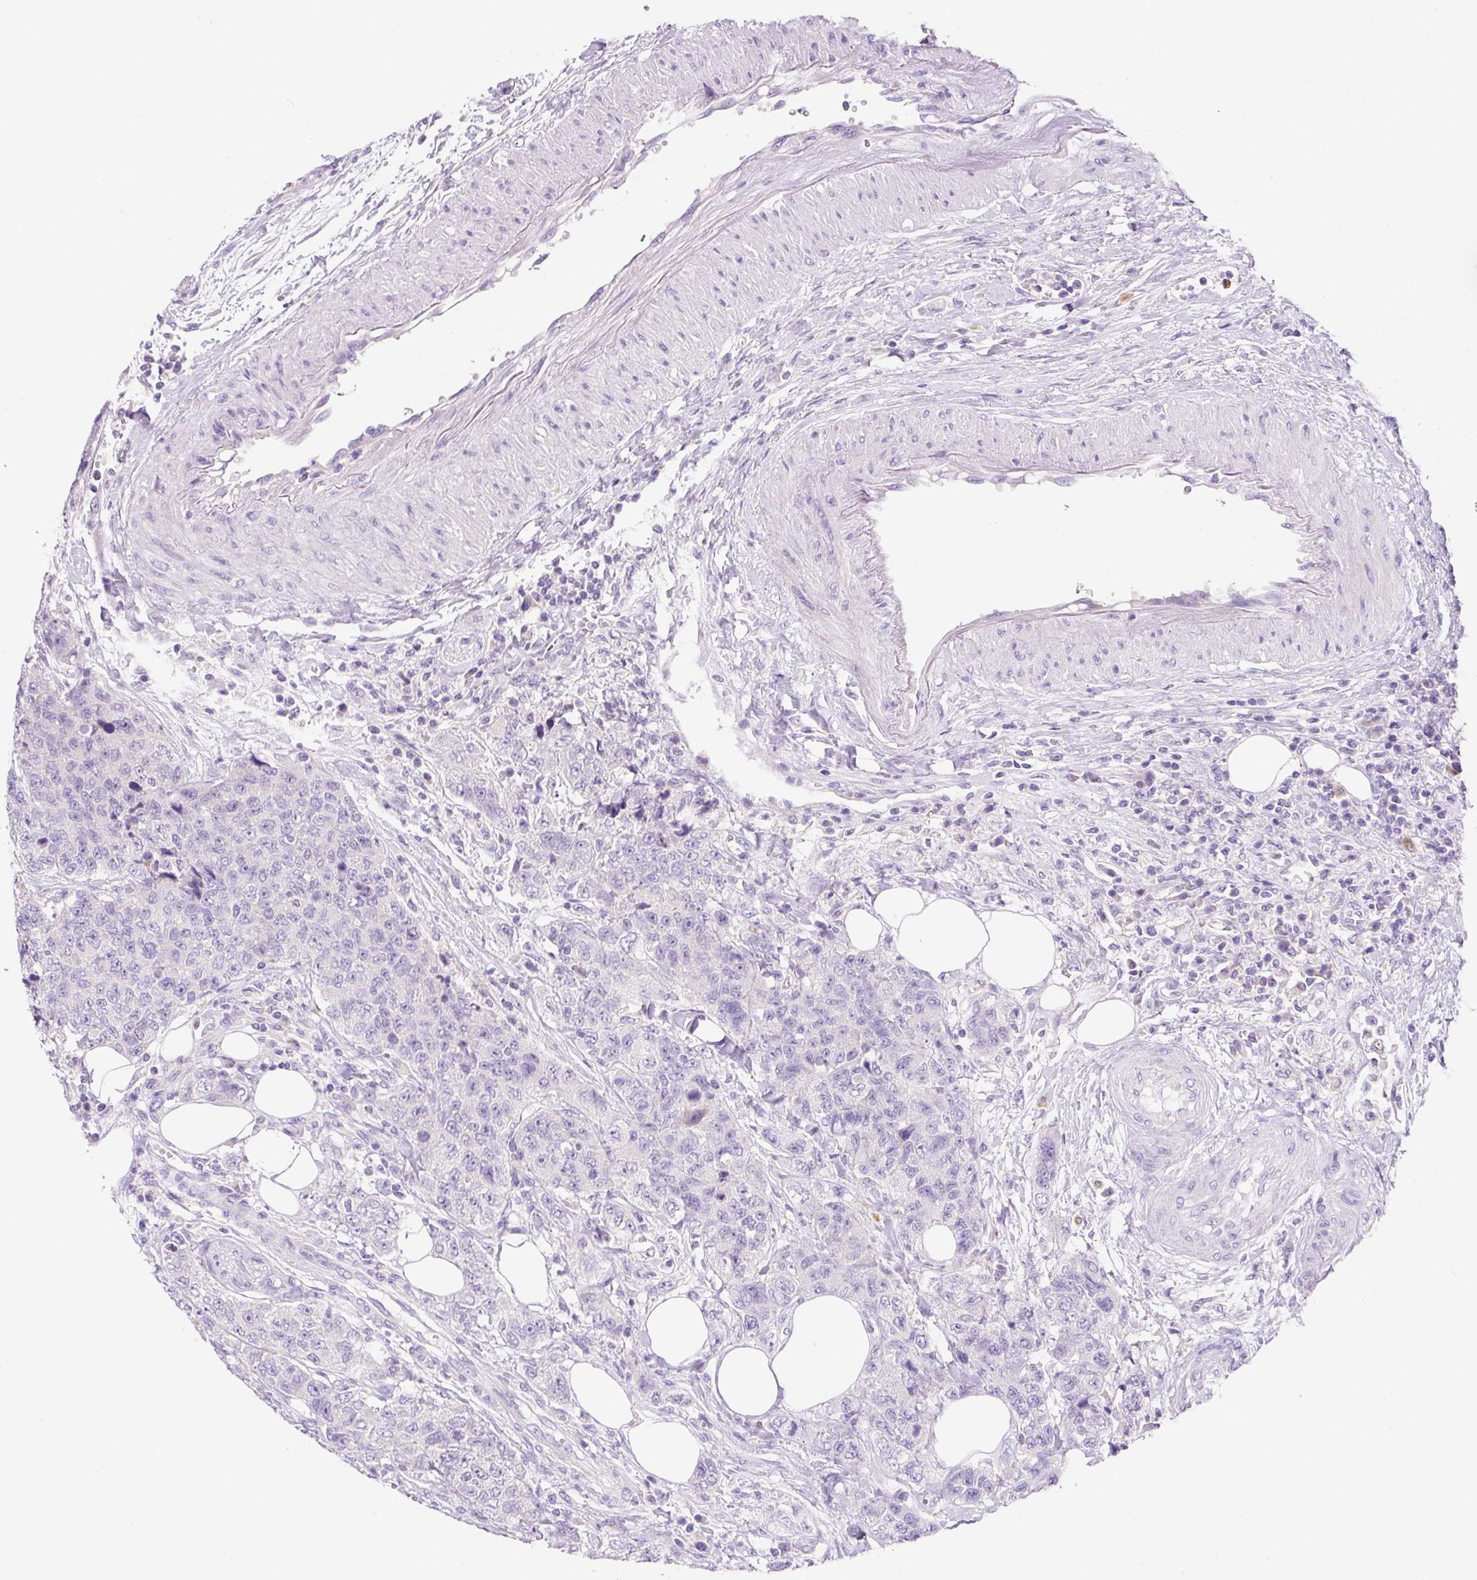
{"staining": {"intensity": "negative", "quantity": "none", "location": "none"}, "tissue": "urothelial cancer", "cell_type": "Tumor cells", "image_type": "cancer", "snomed": [{"axis": "morphology", "description": "Urothelial carcinoma, High grade"}, {"axis": "topography", "description": "Urinary bladder"}], "caption": "Human urothelial cancer stained for a protein using IHC displays no staining in tumor cells.", "gene": "NDST3", "patient": {"sex": "female", "age": 78}}